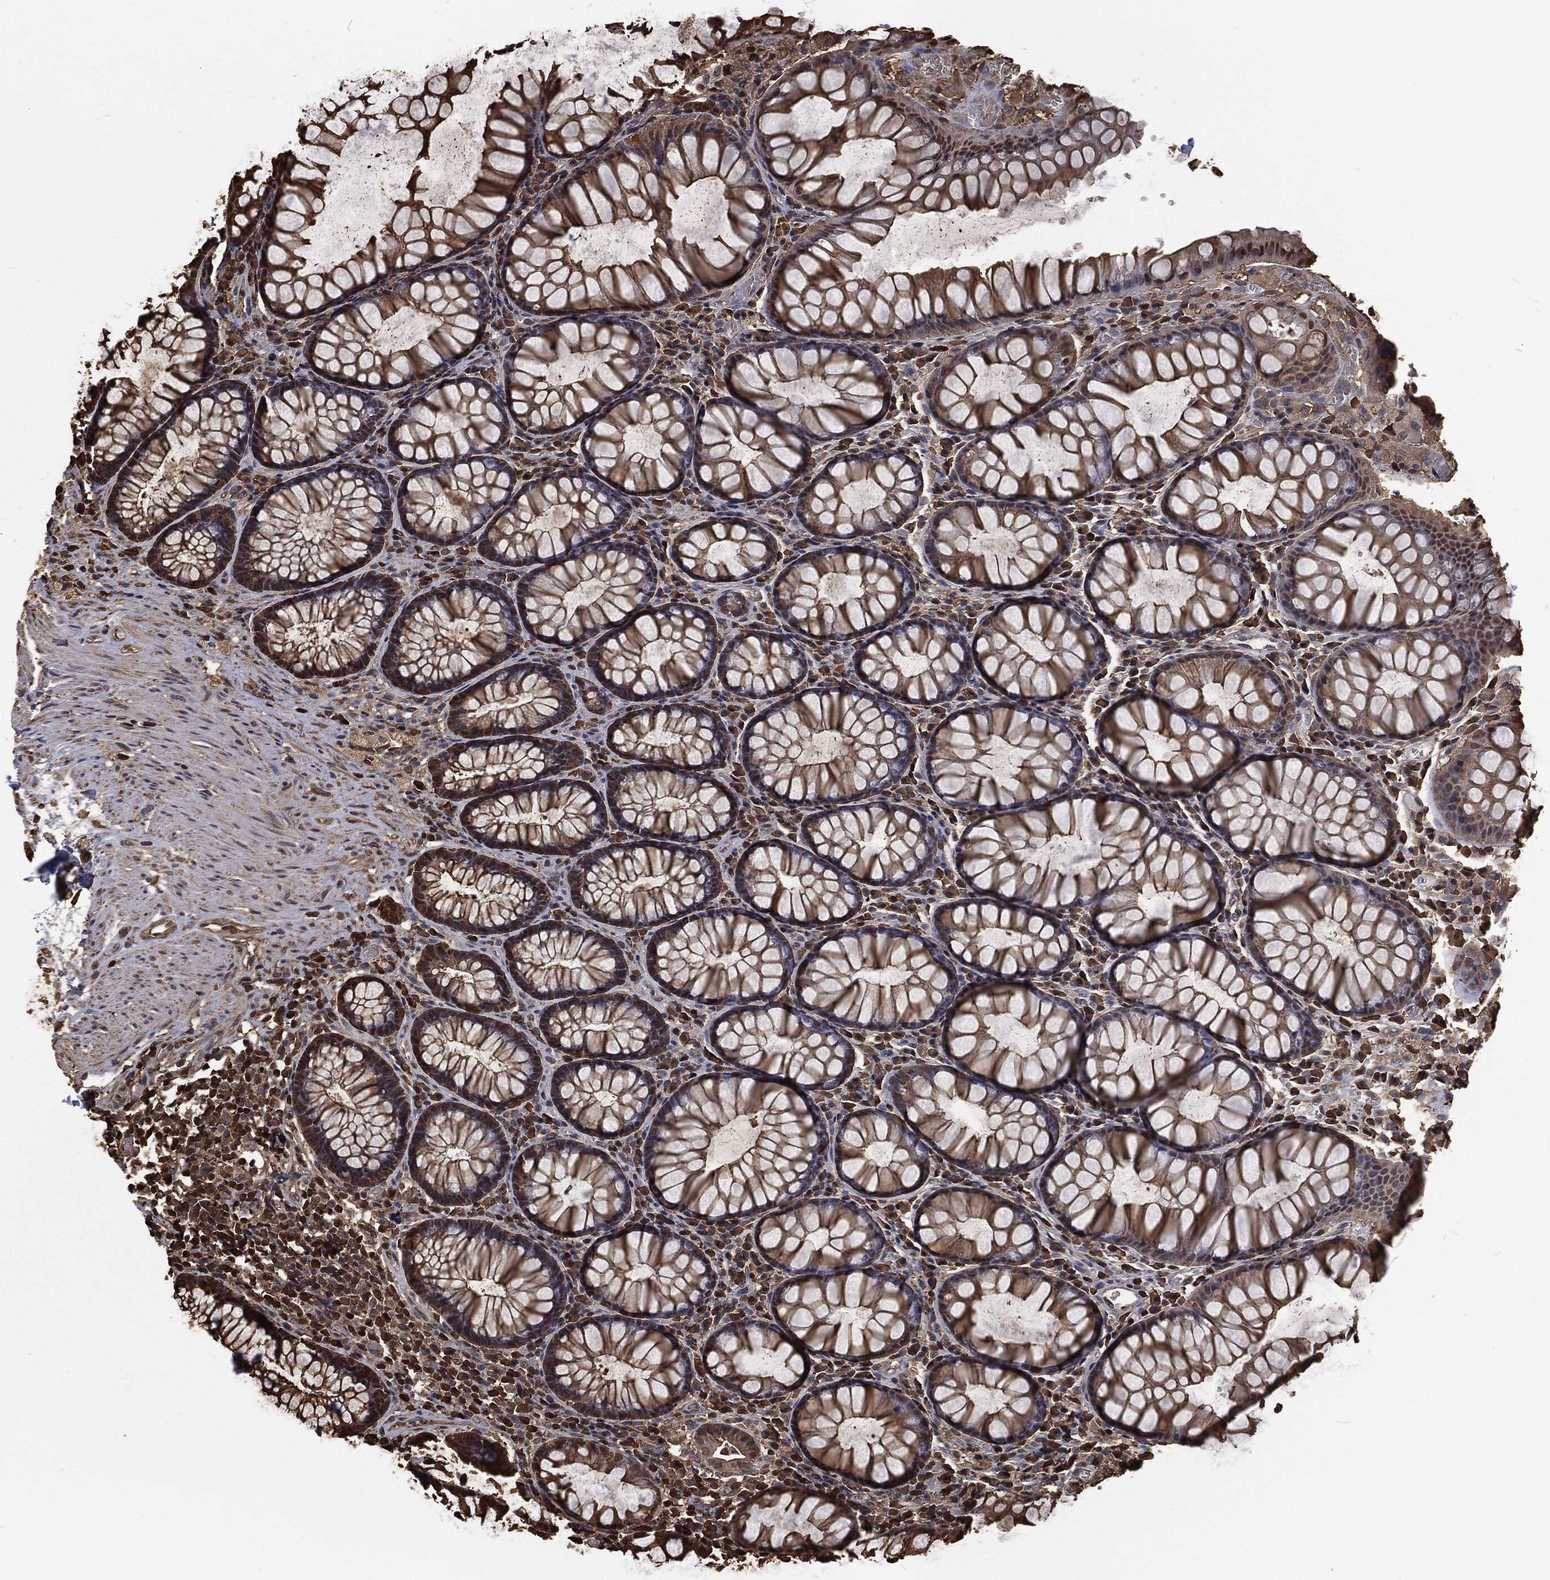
{"staining": {"intensity": "moderate", "quantity": ">75%", "location": "cytoplasmic/membranous"}, "tissue": "rectum", "cell_type": "Glandular cells", "image_type": "normal", "snomed": [{"axis": "morphology", "description": "Normal tissue, NOS"}, {"axis": "topography", "description": "Rectum"}], "caption": "High-magnification brightfield microscopy of benign rectum stained with DAB (brown) and counterstained with hematoxylin (blue). glandular cells exhibit moderate cytoplasmic/membranous expression is seen in approximately>75% of cells.", "gene": "PRDX4", "patient": {"sex": "female", "age": 68}}